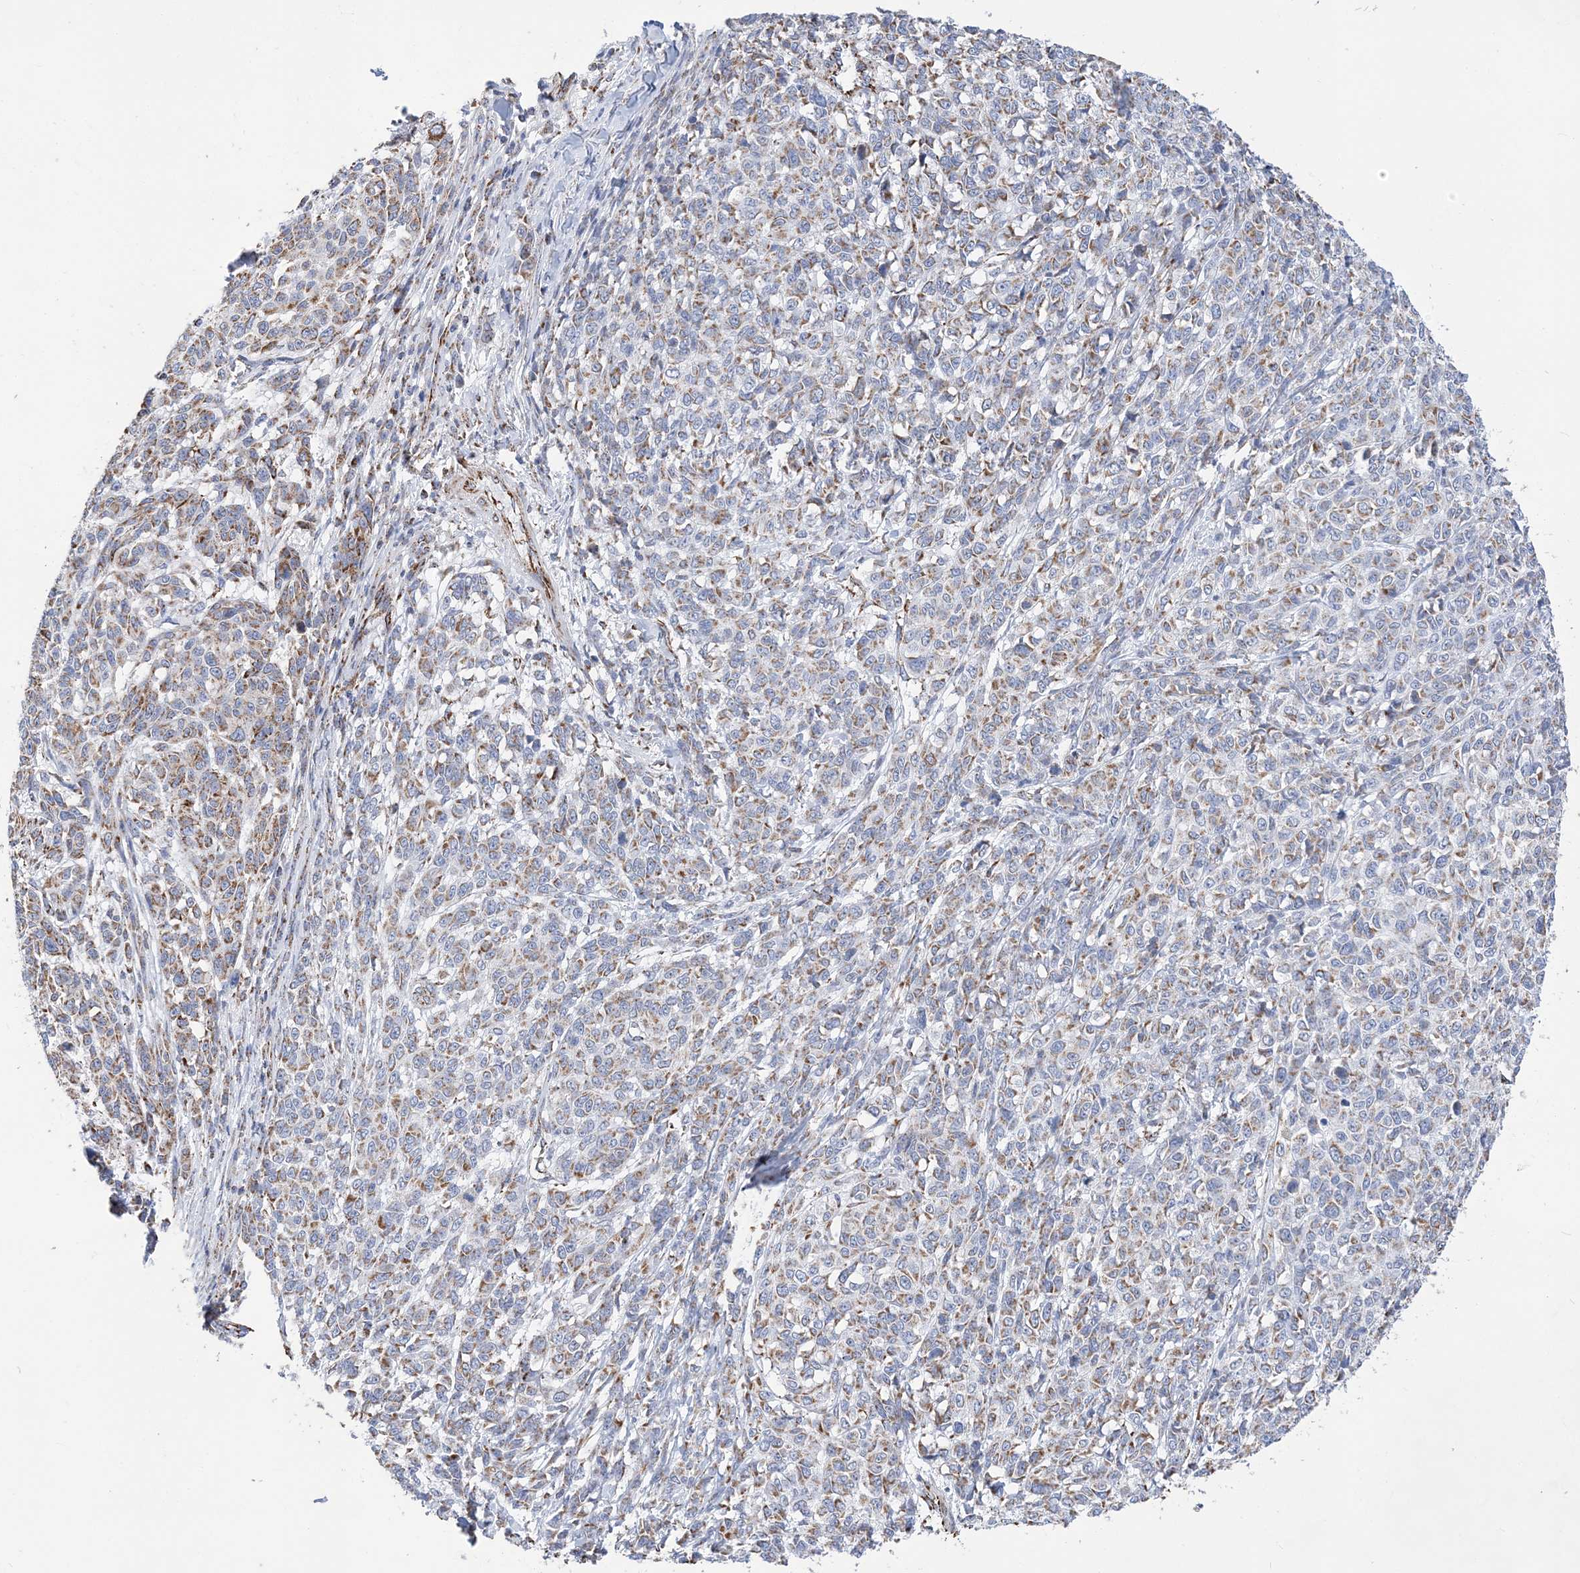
{"staining": {"intensity": "moderate", "quantity": ">75%", "location": "cytoplasmic/membranous"}, "tissue": "melanoma", "cell_type": "Tumor cells", "image_type": "cancer", "snomed": [{"axis": "morphology", "description": "Malignant melanoma, NOS"}, {"axis": "topography", "description": "Skin"}], "caption": "DAB immunohistochemical staining of human melanoma displays moderate cytoplasmic/membranous protein staining in approximately >75% of tumor cells. The staining was performed using DAB (3,3'-diaminobenzidine) to visualize the protein expression in brown, while the nuclei were stained in blue with hematoxylin (Magnification: 20x).", "gene": "ACOT9", "patient": {"sex": "male", "age": 49}}